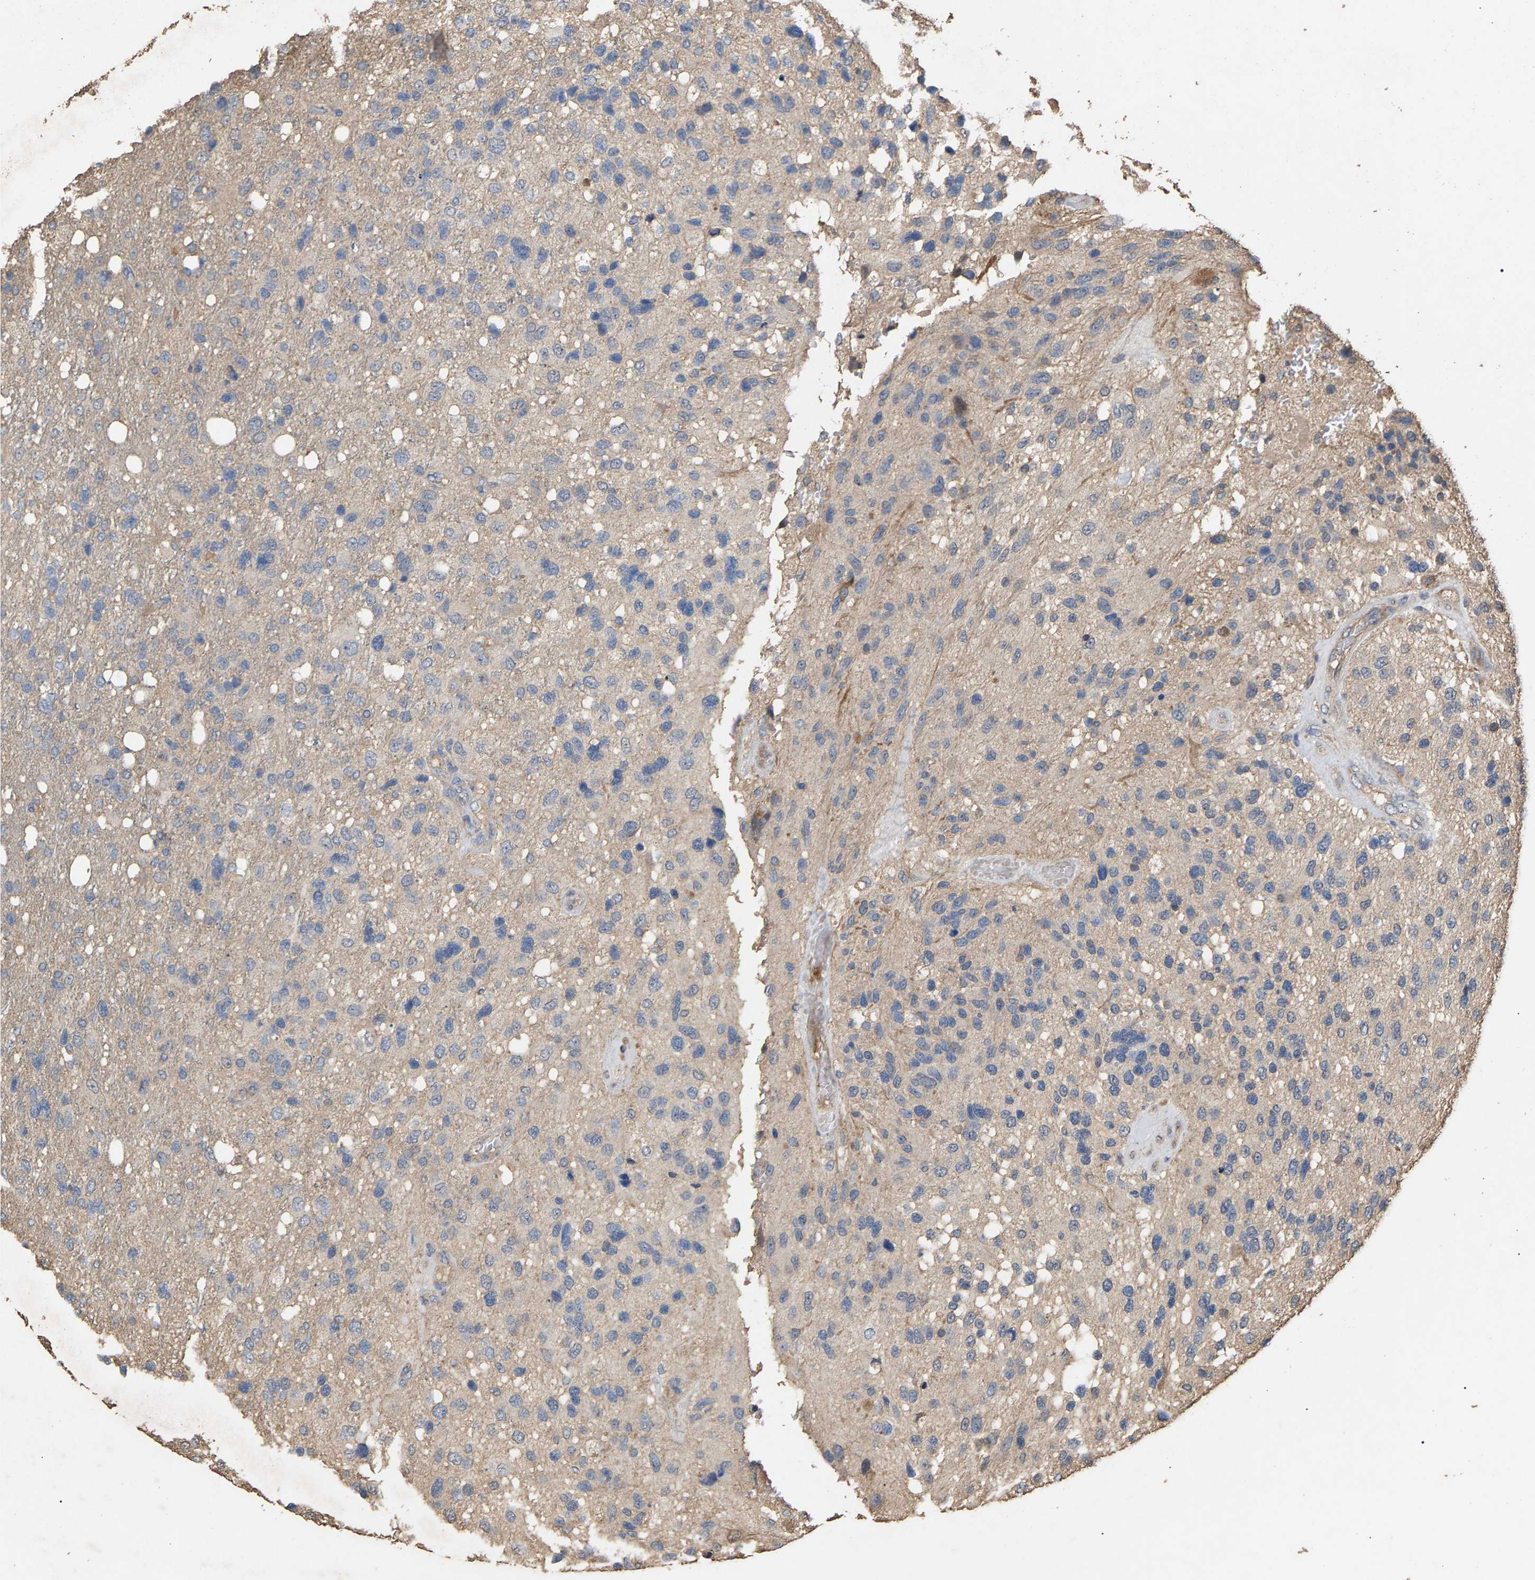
{"staining": {"intensity": "weak", "quantity": "<25%", "location": "cytoplasmic/membranous"}, "tissue": "glioma", "cell_type": "Tumor cells", "image_type": "cancer", "snomed": [{"axis": "morphology", "description": "Glioma, malignant, High grade"}, {"axis": "topography", "description": "Brain"}], "caption": "Immunohistochemical staining of human glioma shows no significant expression in tumor cells.", "gene": "HTRA3", "patient": {"sex": "female", "age": 58}}